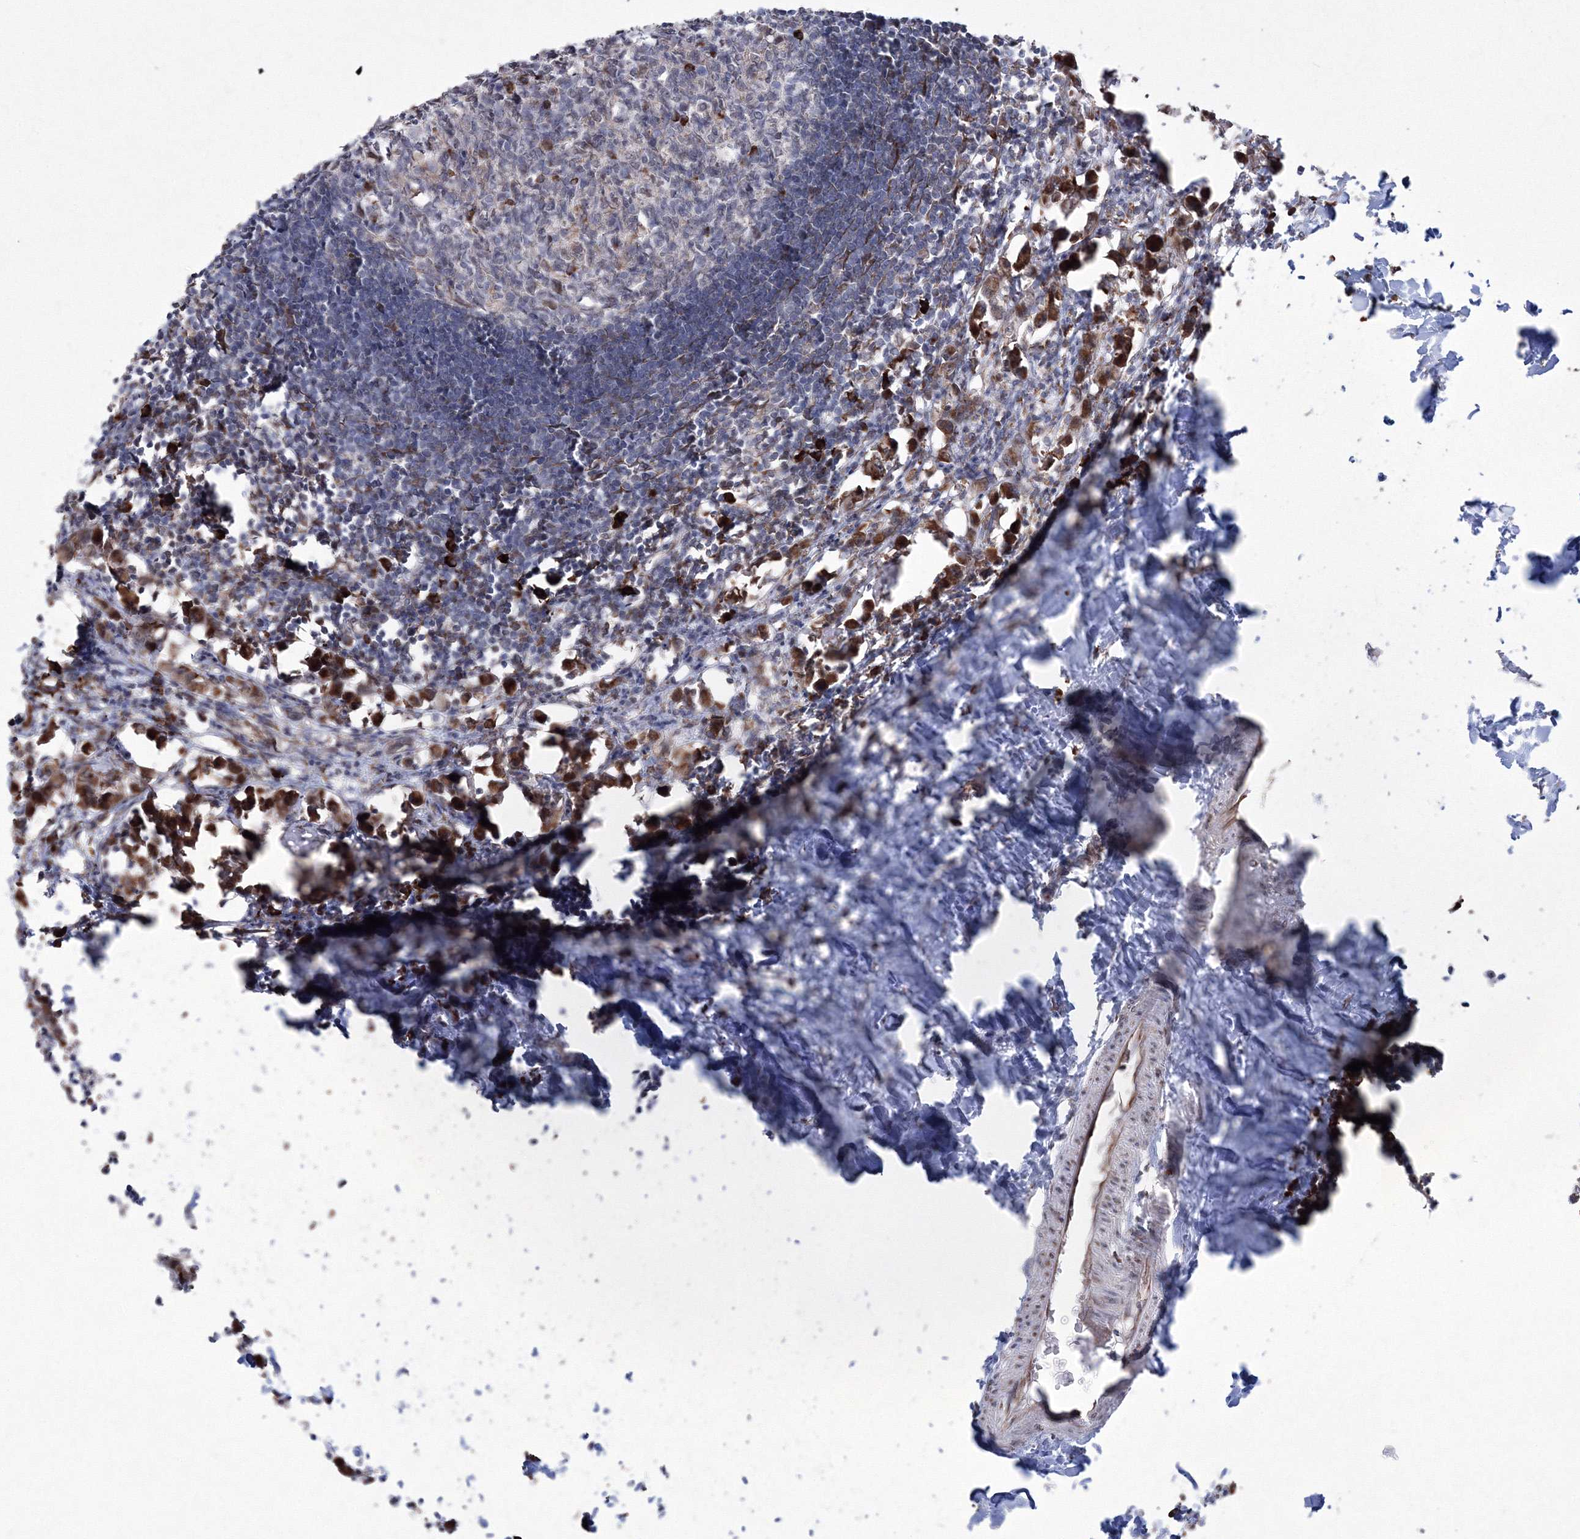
{"staining": {"intensity": "moderate", "quantity": "<25%", "location": "cytoplasmic/membranous"}, "tissue": "lymph node", "cell_type": "Germinal center cells", "image_type": "normal", "snomed": [{"axis": "morphology", "description": "Normal tissue, NOS"}, {"axis": "morphology", "description": "Malignant melanoma, Metastatic site"}, {"axis": "topography", "description": "Lymph node"}], "caption": "Immunohistochemistry (IHC) staining of unremarkable lymph node, which demonstrates low levels of moderate cytoplasmic/membranous staining in about <25% of germinal center cells indicating moderate cytoplasmic/membranous protein expression. The staining was performed using DAB (brown) for protein detection and nuclei were counterstained in hematoxylin (blue).", "gene": "EFCAB12", "patient": {"sex": "male", "age": 41}}